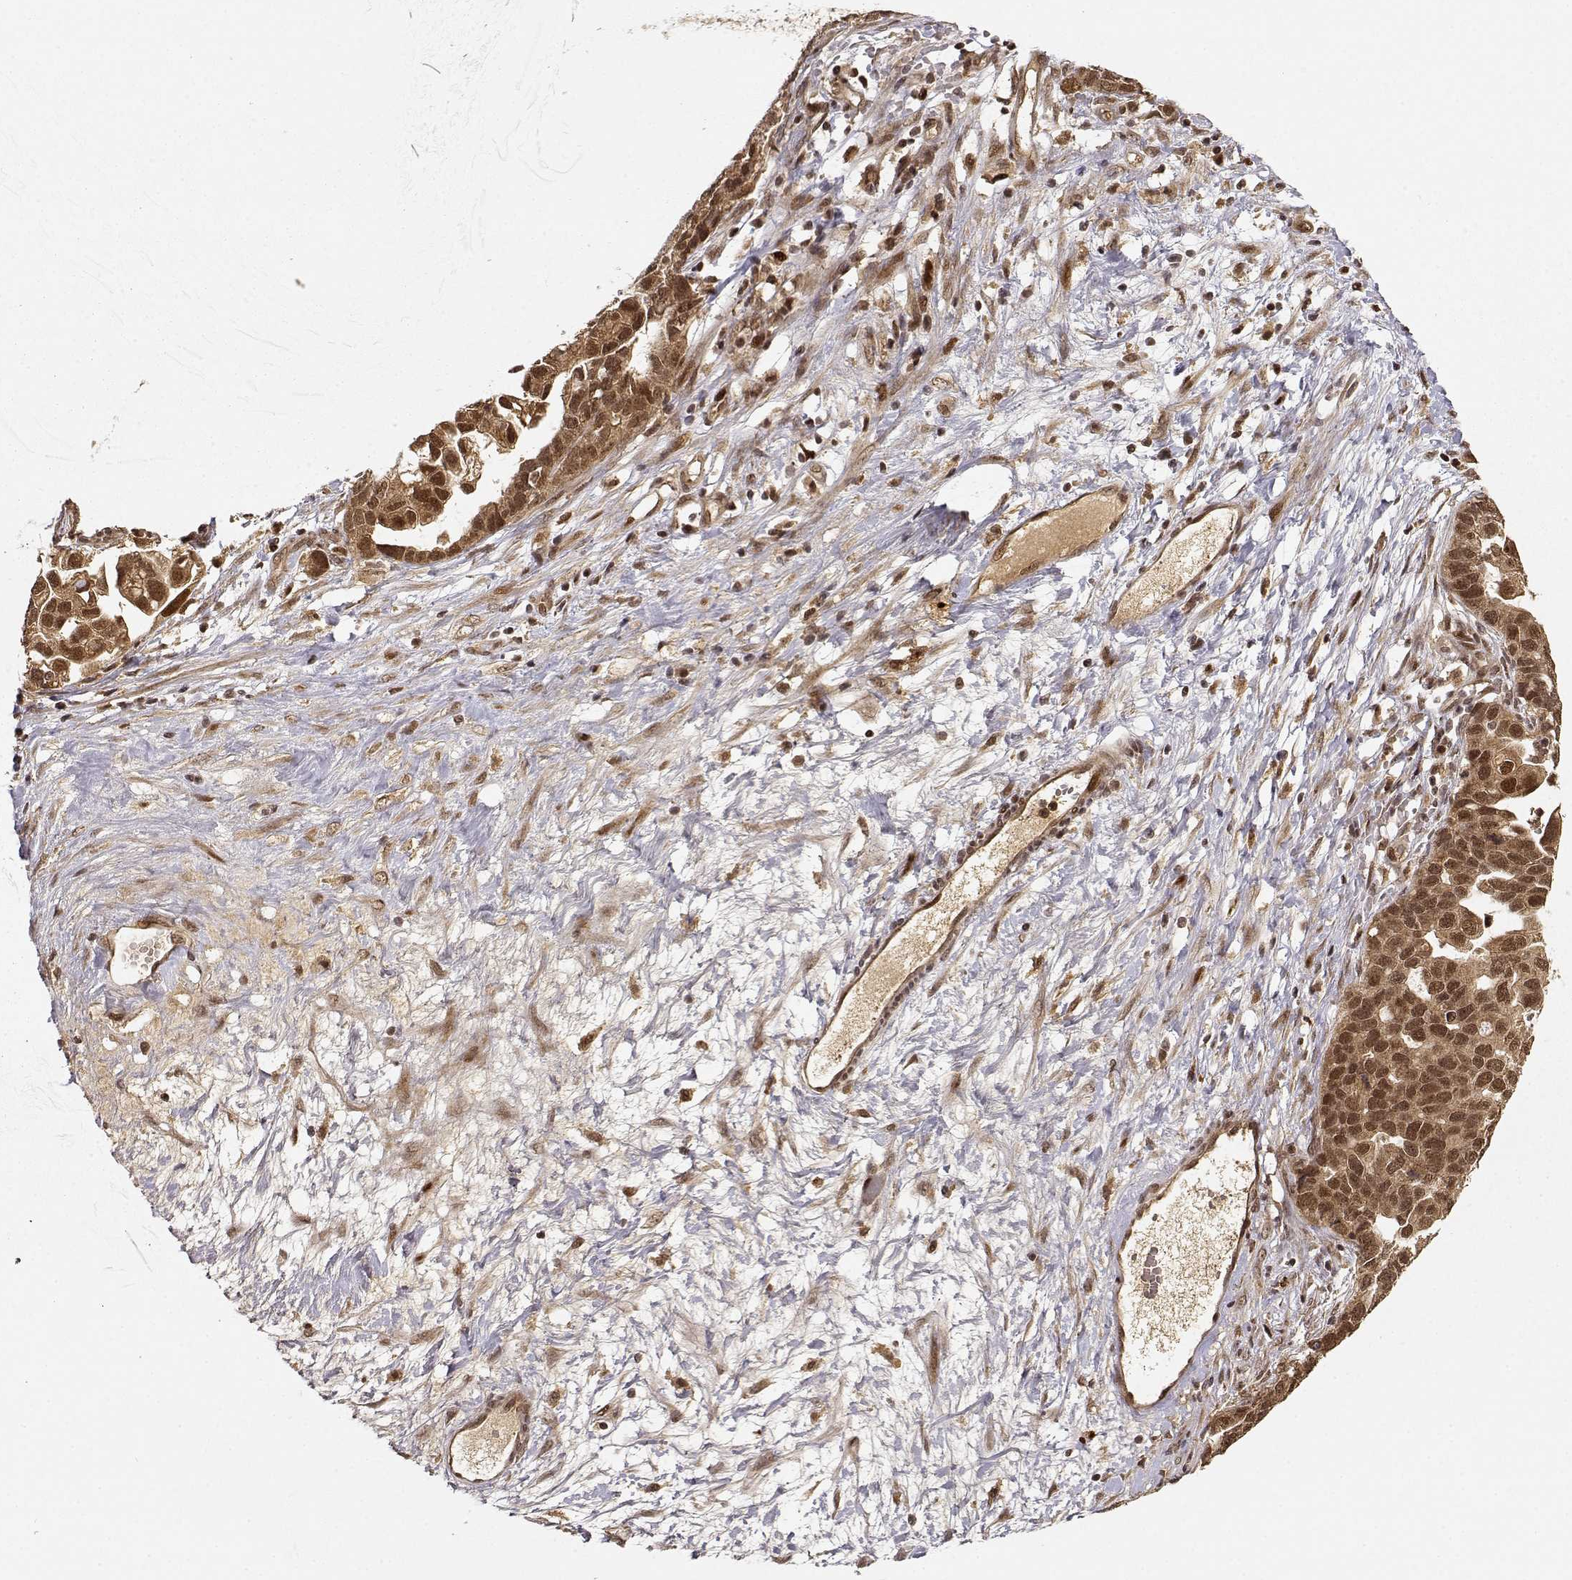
{"staining": {"intensity": "strong", "quantity": ">75%", "location": "cytoplasmic/membranous,nuclear"}, "tissue": "ovarian cancer", "cell_type": "Tumor cells", "image_type": "cancer", "snomed": [{"axis": "morphology", "description": "Cystadenocarcinoma, serous, NOS"}, {"axis": "topography", "description": "Ovary"}], "caption": "High-magnification brightfield microscopy of ovarian cancer stained with DAB (3,3'-diaminobenzidine) (brown) and counterstained with hematoxylin (blue). tumor cells exhibit strong cytoplasmic/membranous and nuclear expression is present in about>75% of cells.", "gene": "MAEA", "patient": {"sex": "female", "age": 54}}